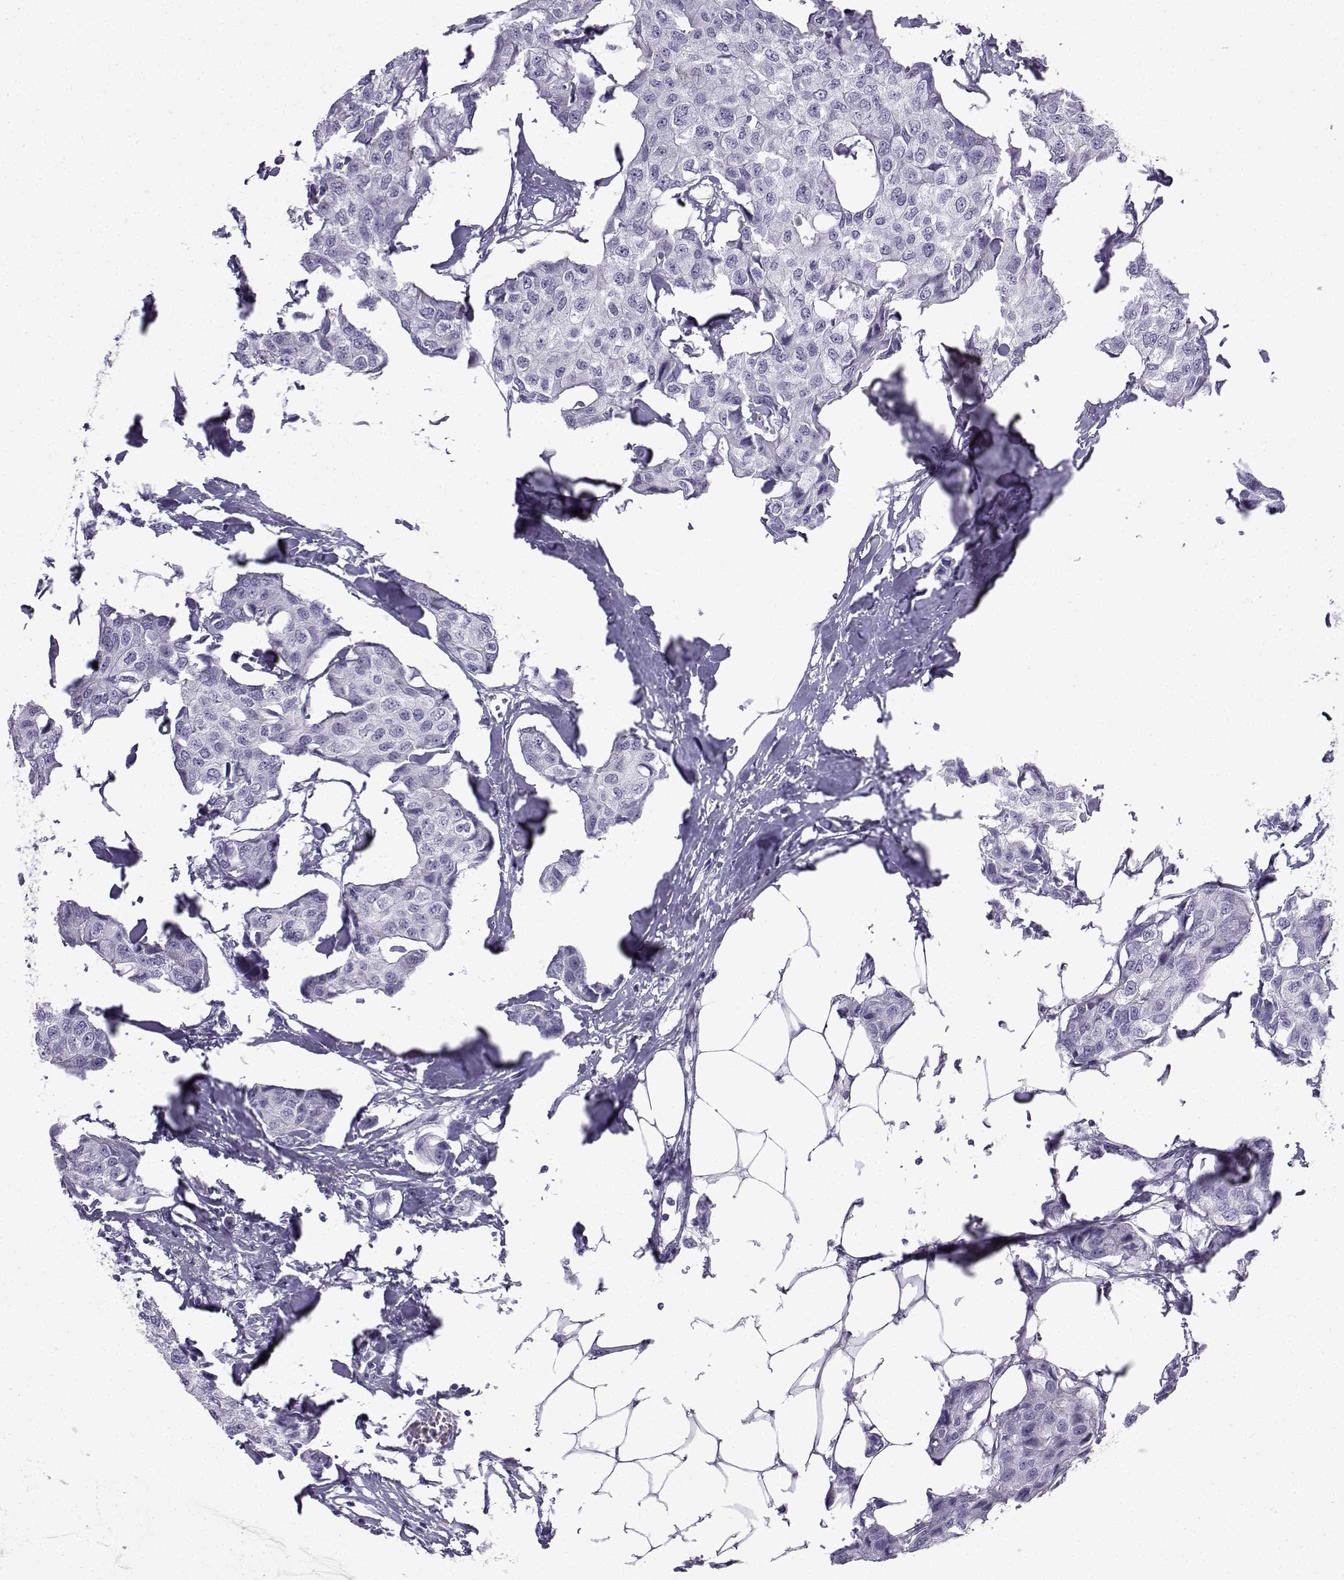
{"staining": {"intensity": "negative", "quantity": "none", "location": "none"}, "tissue": "breast cancer", "cell_type": "Tumor cells", "image_type": "cancer", "snomed": [{"axis": "morphology", "description": "Duct carcinoma"}, {"axis": "topography", "description": "Breast"}], "caption": "The immunohistochemistry image has no significant staining in tumor cells of breast cancer tissue. (IHC, brightfield microscopy, high magnification).", "gene": "CFAP53", "patient": {"sex": "female", "age": 80}}